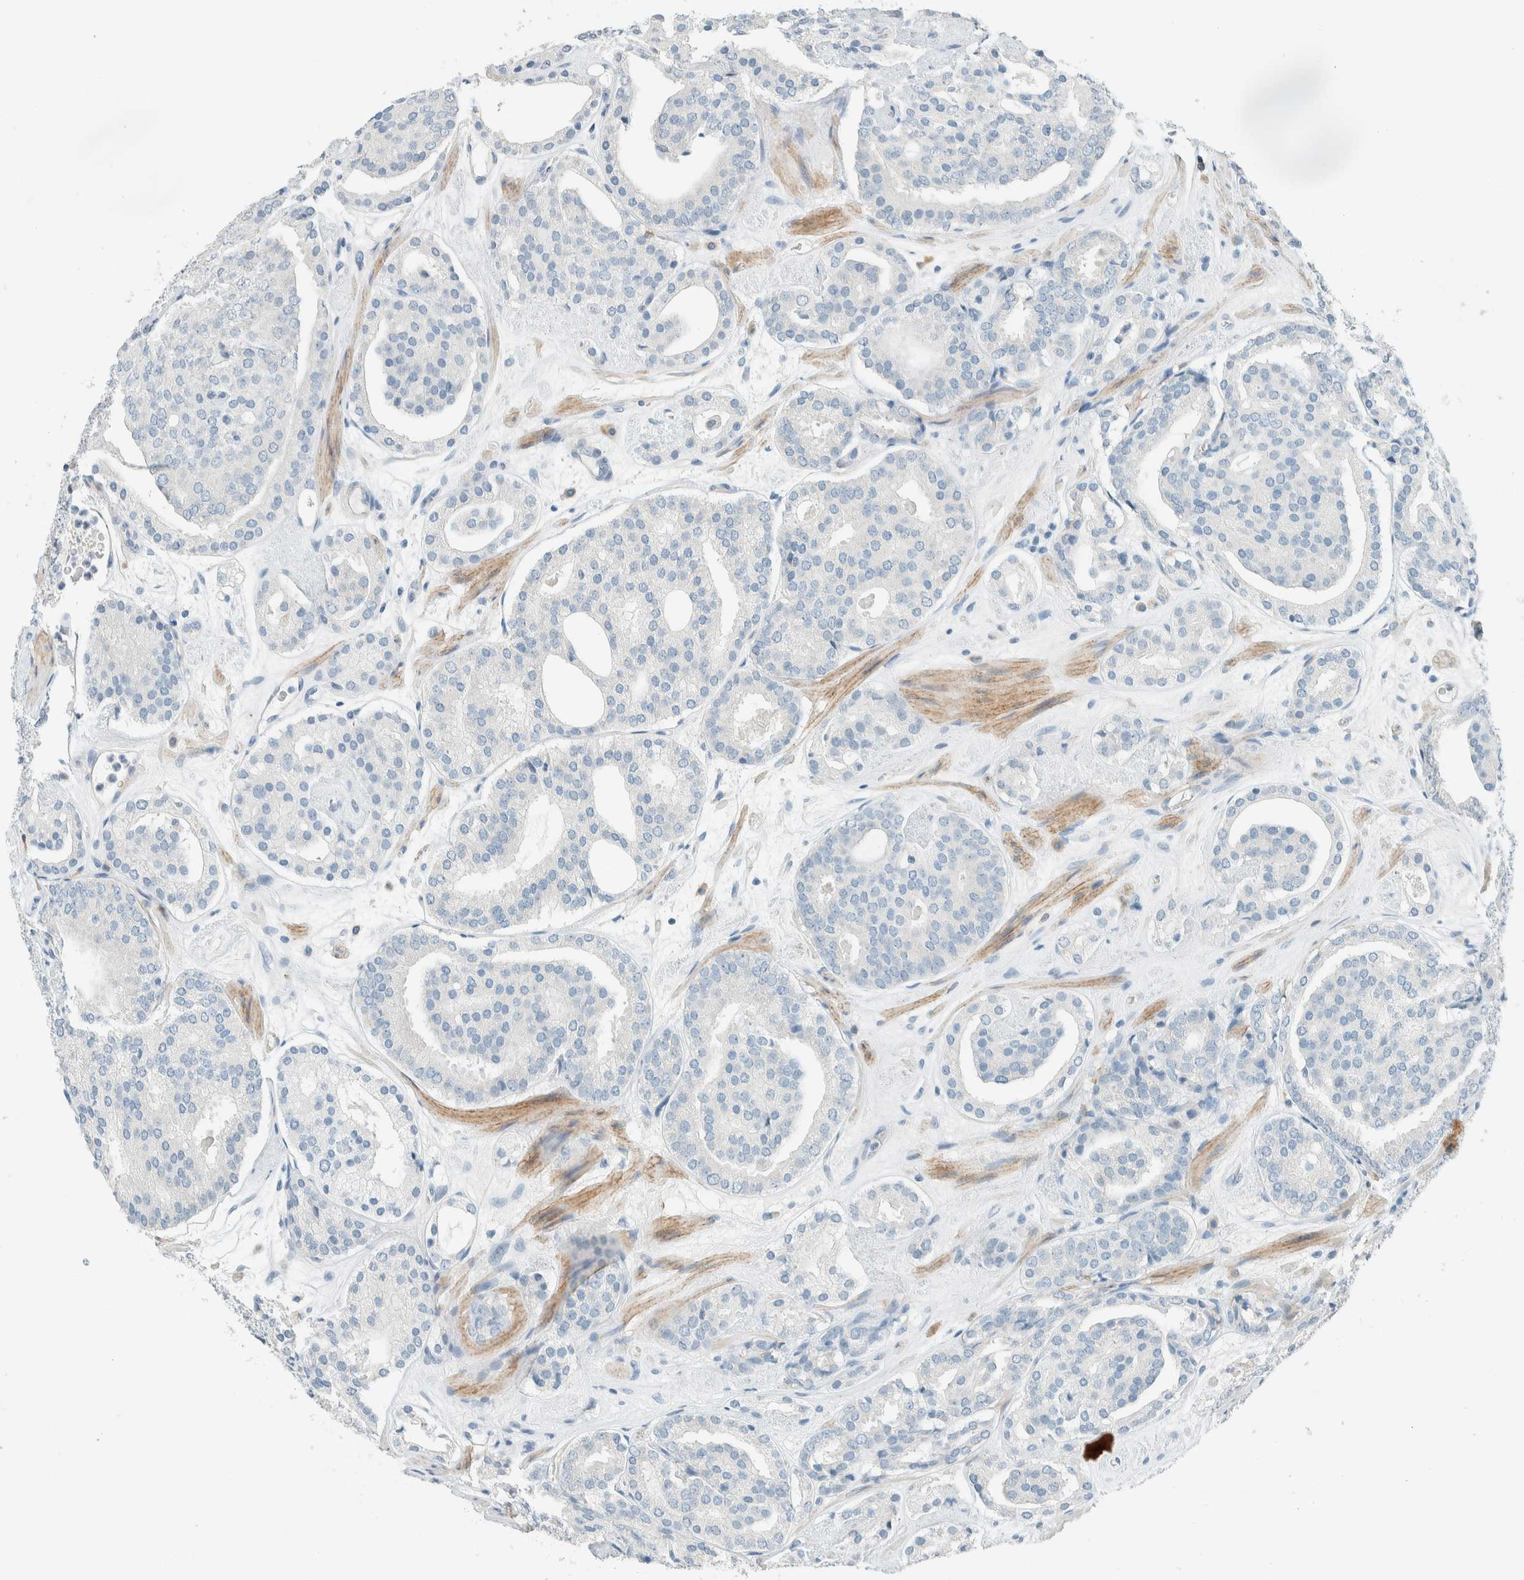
{"staining": {"intensity": "negative", "quantity": "none", "location": "none"}, "tissue": "prostate cancer", "cell_type": "Tumor cells", "image_type": "cancer", "snomed": [{"axis": "morphology", "description": "Adenocarcinoma, Low grade"}, {"axis": "topography", "description": "Prostate"}], "caption": "Histopathology image shows no protein staining in tumor cells of prostate adenocarcinoma (low-grade) tissue.", "gene": "SLFN12", "patient": {"sex": "male", "age": 69}}